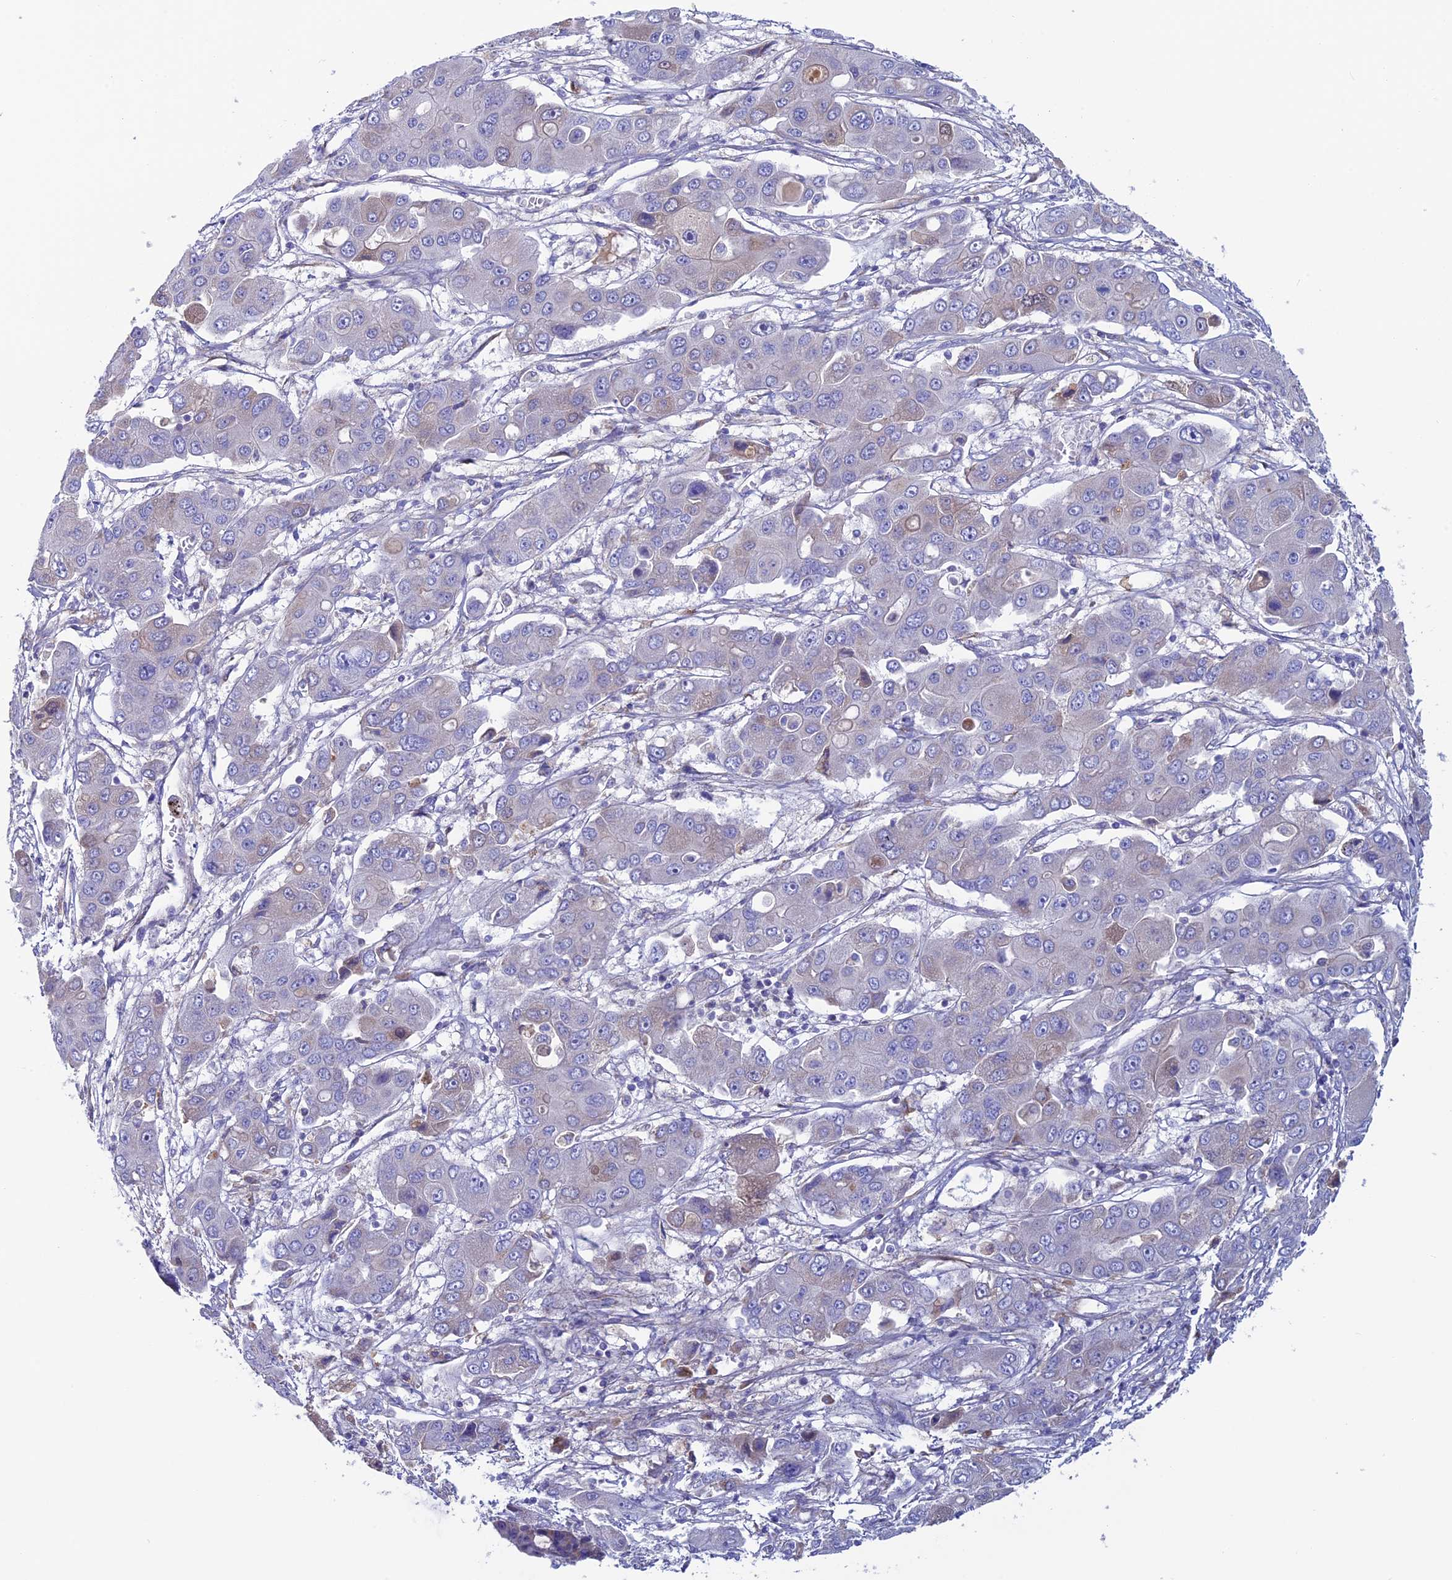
{"staining": {"intensity": "weak", "quantity": "<25%", "location": "cytoplasmic/membranous"}, "tissue": "liver cancer", "cell_type": "Tumor cells", "image_type": "cancer", "snomed": [{"axis": "morphology", "description": "Cholangiocarcinoma"}, {"axis": "topography", "description": "Liver"}], "caption": "Immunohistochemistry photomicrograph of neoplastic tissue: liver cholangiocarcinoma stained with DAB (3,3'-diaminobenzidine) reveals no significant protein expression in tumor cells. The staining is performed using DAB brown chromogen with nuclei counter-stained in using hematoxylin.", "gene": "SLC15A5", "patient": {"sex": "male", "age": 67}}